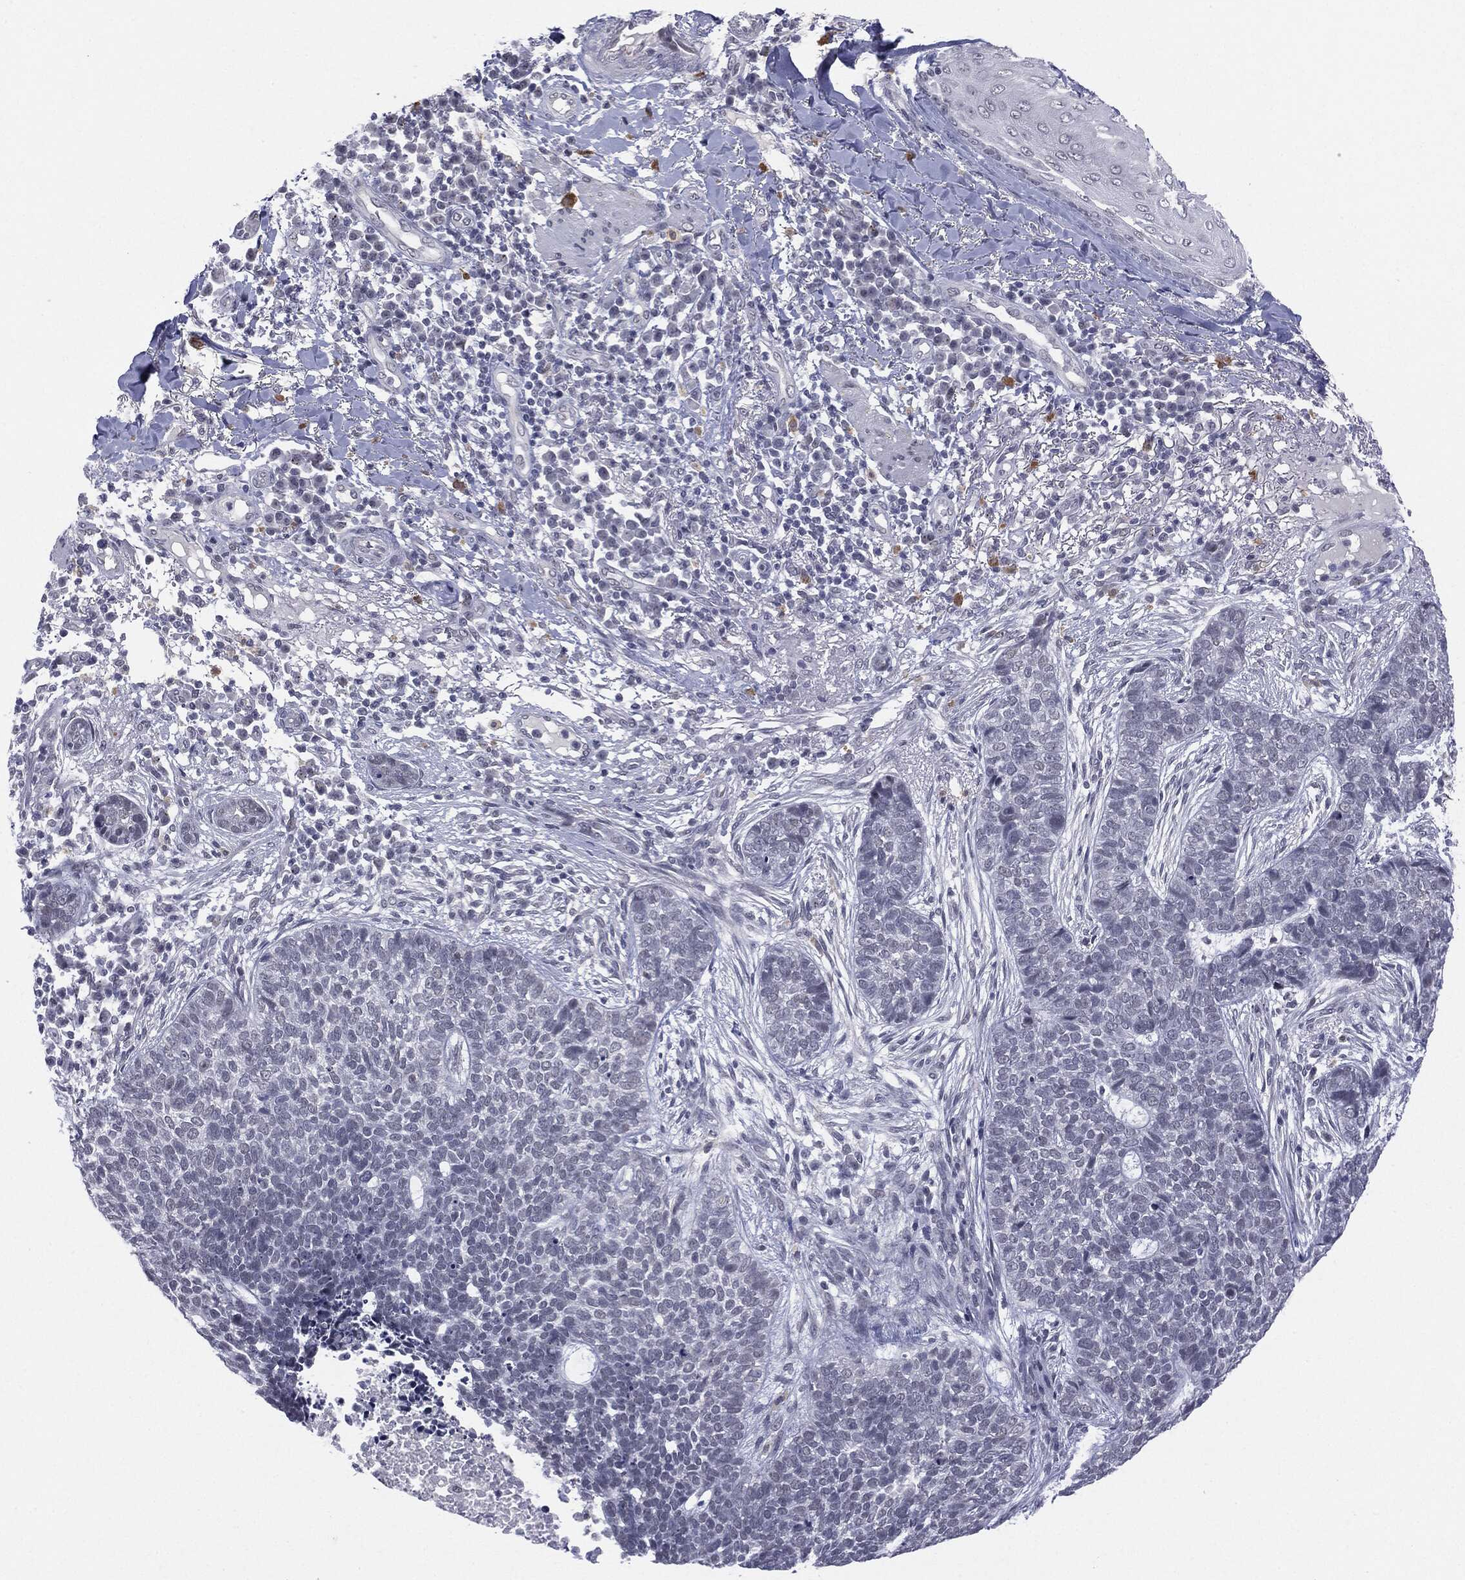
{"staining": {"intensity": "negative", "quantity": "none", "location": "none"}, "tissue": "skin cancer", "cell_type": "Tumor cells", "image_type": "cancer", "snomed": [{"axis": "morphology", "description": "Squamous cell carcinoma, NOS"}, {"axis": "topography", "description": "Skin"}], "caption": "IHC micrograph of neoplastic tissue: skin cancer stained with DAB exhibits no significant protein staining in tumor cells.", "gene": "SLC5A5", "patient": {"sex": "male", "age": 88}}